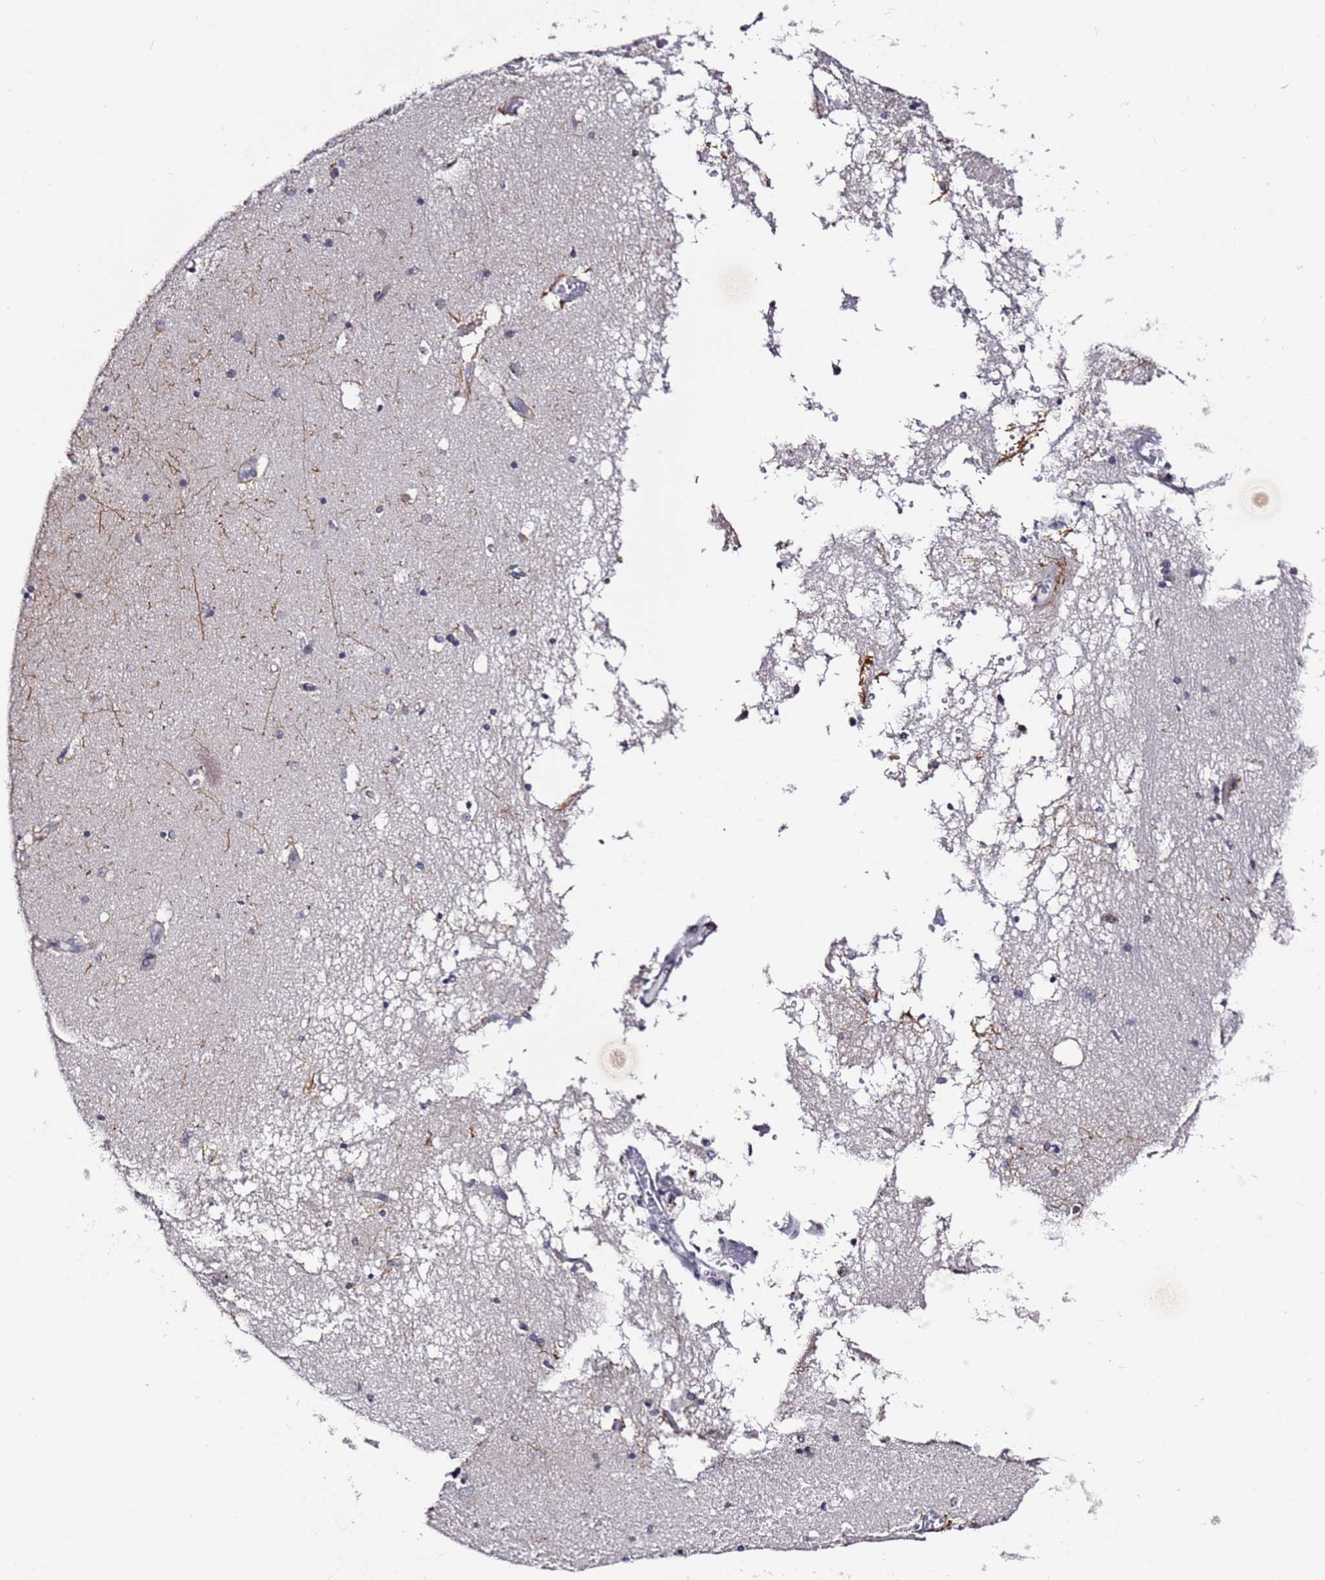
{"staining": {"intensity": "moderate", "quantity": "<25%", "location": "cytoplasmic/membranous"}, "tissue": "hippocampus", "cell_type": "Glial cells", "image_type": "normal", "snomed": [{"axis": "morphology", "description": "Normal tissue, NOS"}, {"axis": "topography", "description": "Hippocampus"}], "caption": "Benign hippocampus shows moderate cytoplasmic/membranous expression in about <25% of glial cells, visualized by immunohistochemistry.", "gene": "FCF1", "patient": {"sex": "male", "age": 45}}